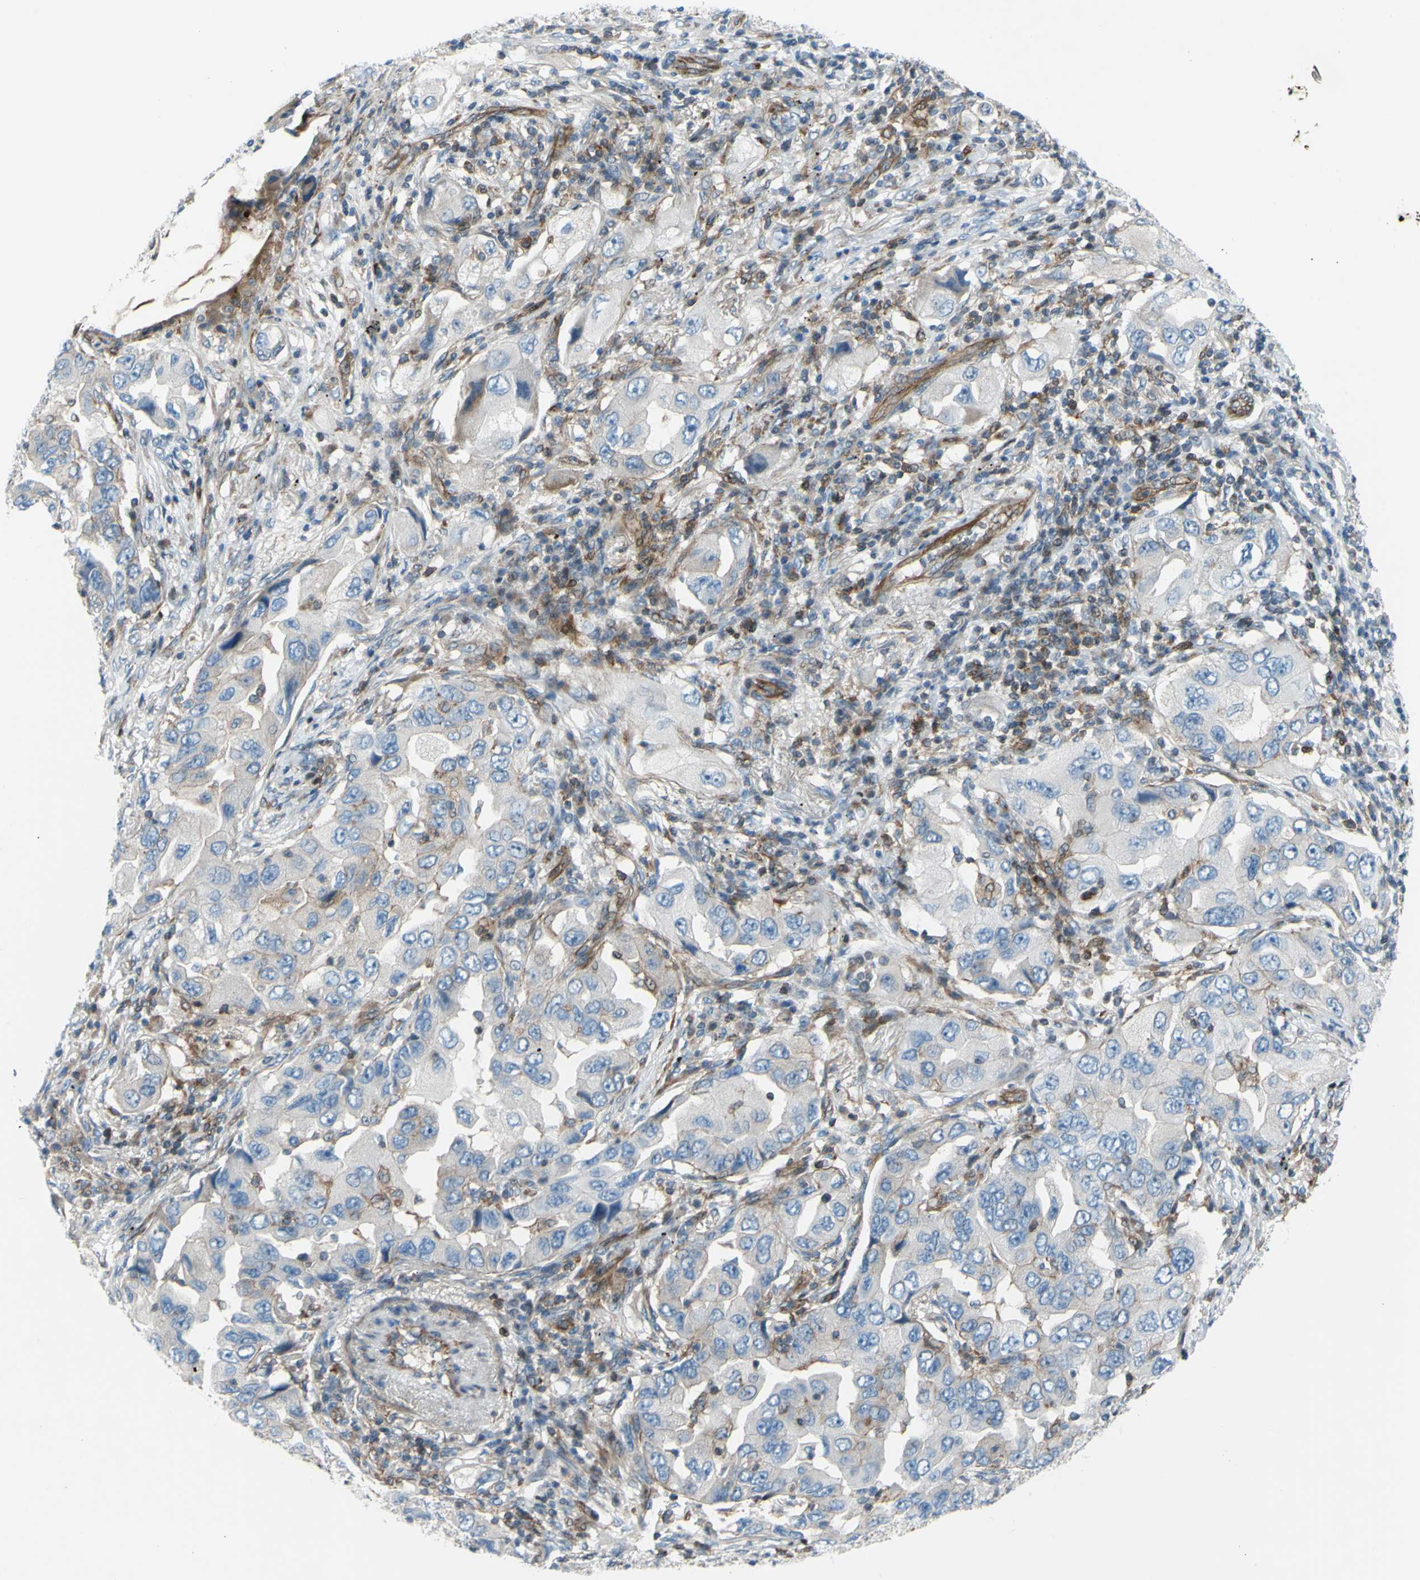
{"staining": {"intensity": "weak", "quantity": "<25%", "location": "cytoplasmic/membranous"}, "tissue": "lung cancer", "cell_type": "Tumor cells", "image_type": "cancer", "snomed": [{"axis": "morphology", "description": "Adenocarcinoma, NOS"}, {"axis": "topography", "description": "Lung"}], "caption": "A histopathology image of lung cancer (adenocarcinoma) stained for a protein reveals no brown staining in tumor cells.", "gene": "PAK2", "patient": {"sex": "female", "age": 65}}